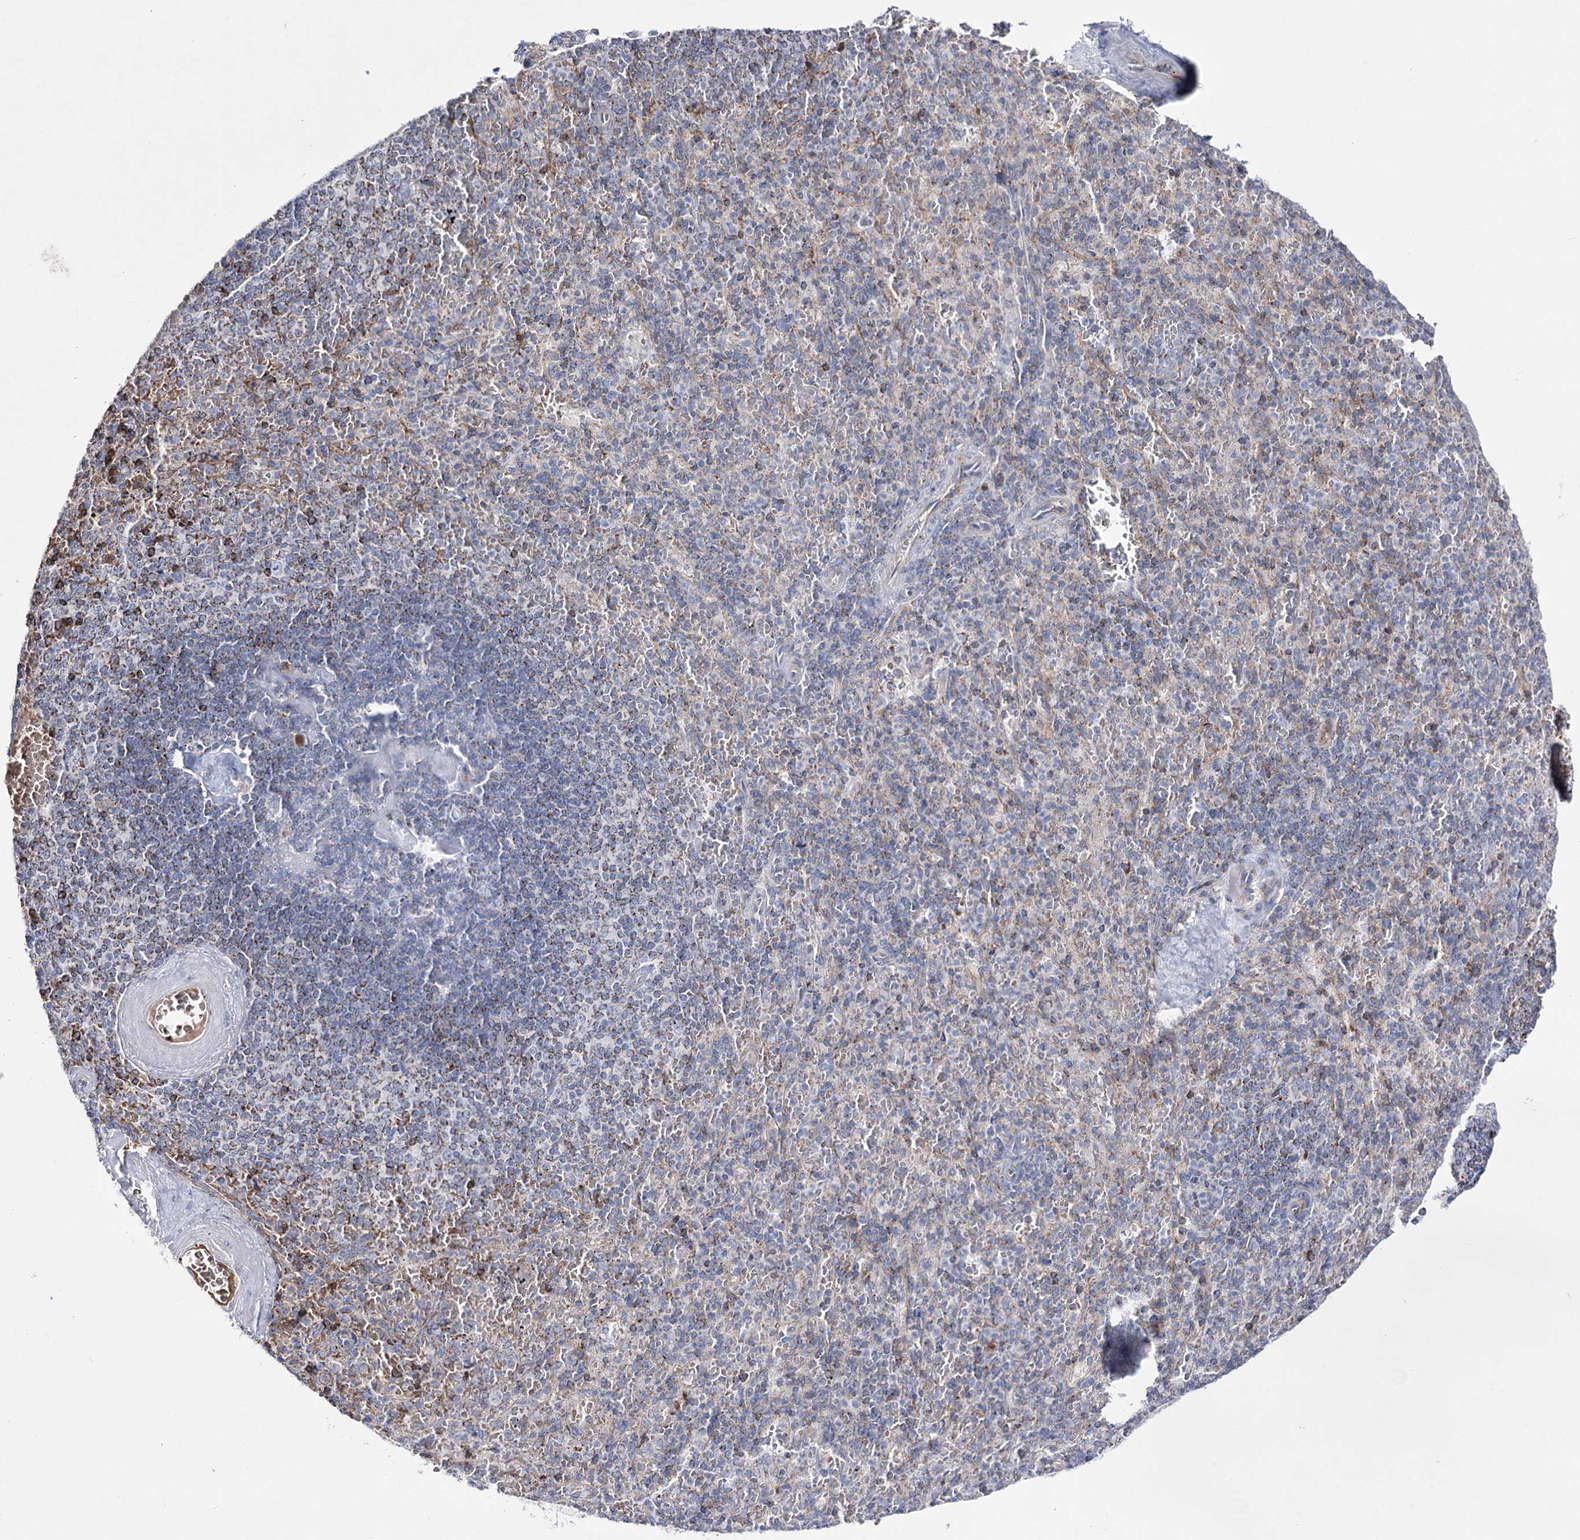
{"staining": {"intensity": "negative", "quantity": "none", "location": "none"}, "tissue": "spleen", "cell_type": "Cells in red pulp", "image_type": "normal", "snomed": [{"axis": "morphology", "description": "Normal tissue, NOS"}, {"axis": "topography", "description": "Spleen"}], "caption": "Immunohistochemistry (IHC) micrograph of benign spleen stained for a protein (brown), which demonstrates no expression in cells in red pulp.", "gene": "OSBPL5", "patient": {"sex": "male", "age": 82}}